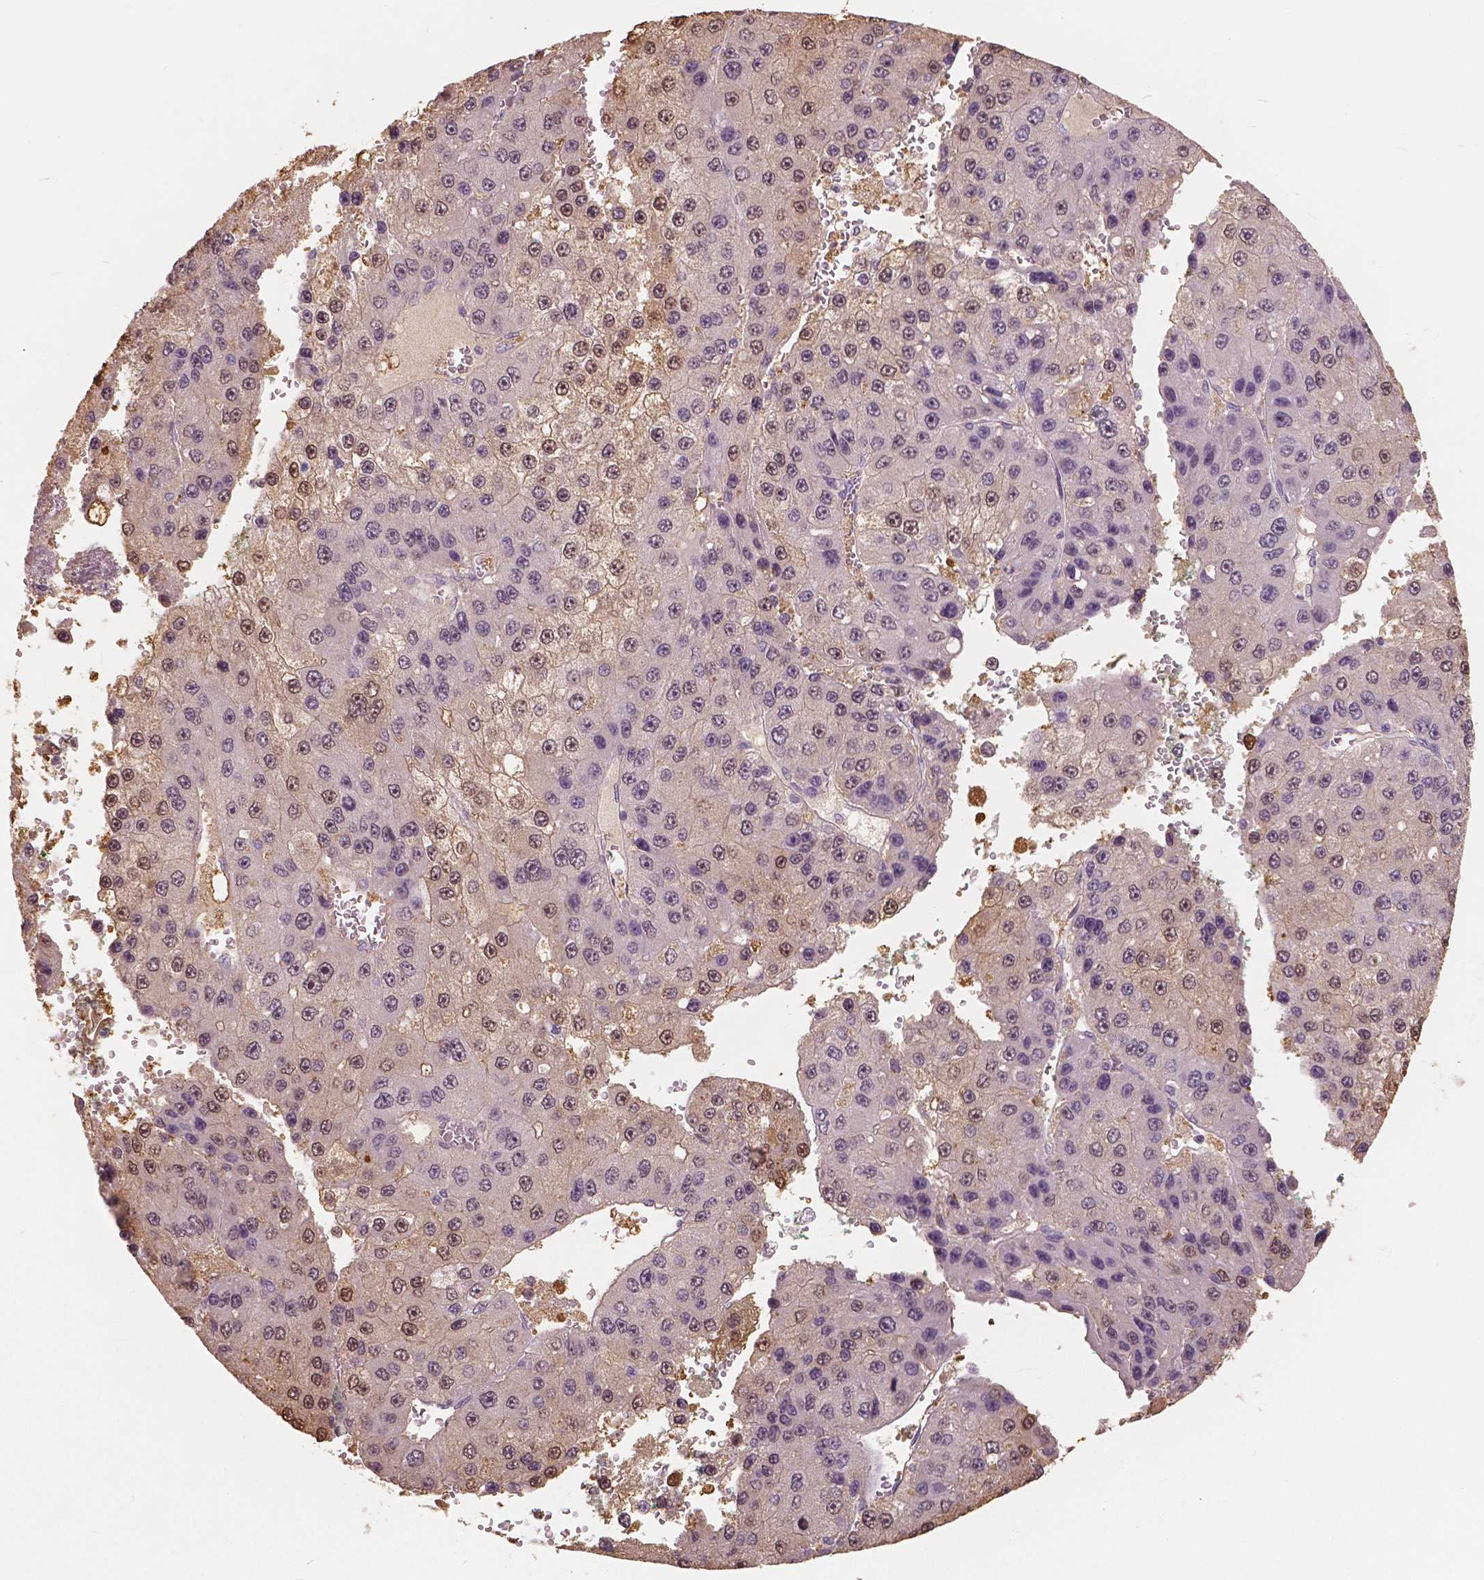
{"staining": {"intensity": "moderate", "quantity": "25%-75%", "location": "cytoplasmic/membranous,nuclear"}, "tissue": "liver cancer", "cell_type": "Tumor cells", "image_type": "cancer", "snomed": [{"axis": "morphology", "description": "Carcinoma, Hepatocellular, NOS"}, {"axis": "topography", "description": "Liver"}], "caption": "Human liver hepatocellular carcinoma stained with a brown dye demonstrates moderate cytoplasmic/membranous and nuclear positive staining in approximately 25%-75% of tumor cells.", "gene": "SAT2", "patient": {"sex": "female", "age": 73}}